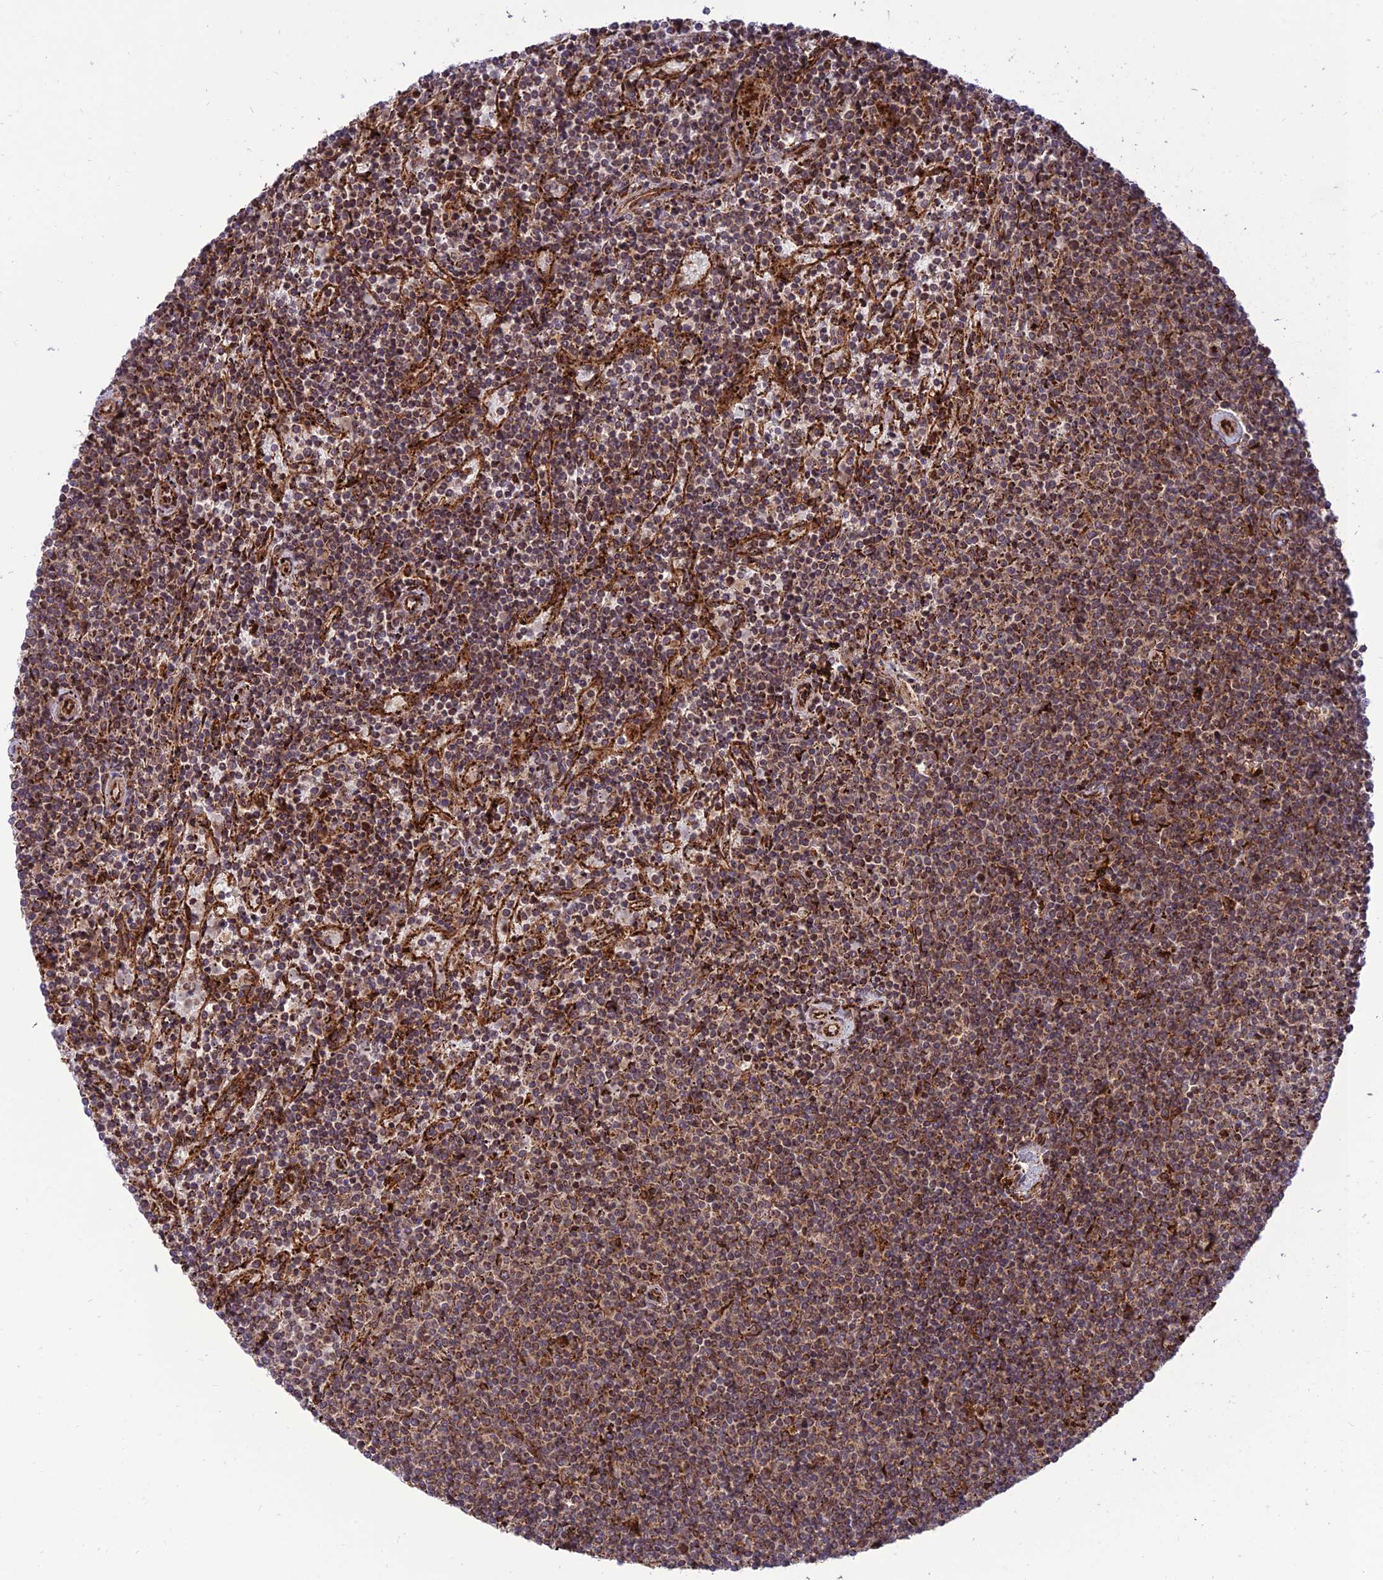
{"staining": {"intensity": "moderate", "quantity": ">75%", "location": "cytoplasmic/membranous"}, "tissue": "lymphoma", "cell_type": "Tumor cells", "image_type": "cancer", "snomed": [{"axis": "morphology", "description": "Malignant lymphoma, non-Hodgkin's type, Low grade"}, {"axis": "topography", "description": "Spleen"}], "caption": "Immunohistochemistry (IHC) of low-grade malignant lymphoma, non-Hodgkin's type displays medium levels of moderate cytoplasmic/membranous staining in approximately >75% of tumor cells.", "gene": "CRTAP", "patient": {"sex": "female", "age": 50}}